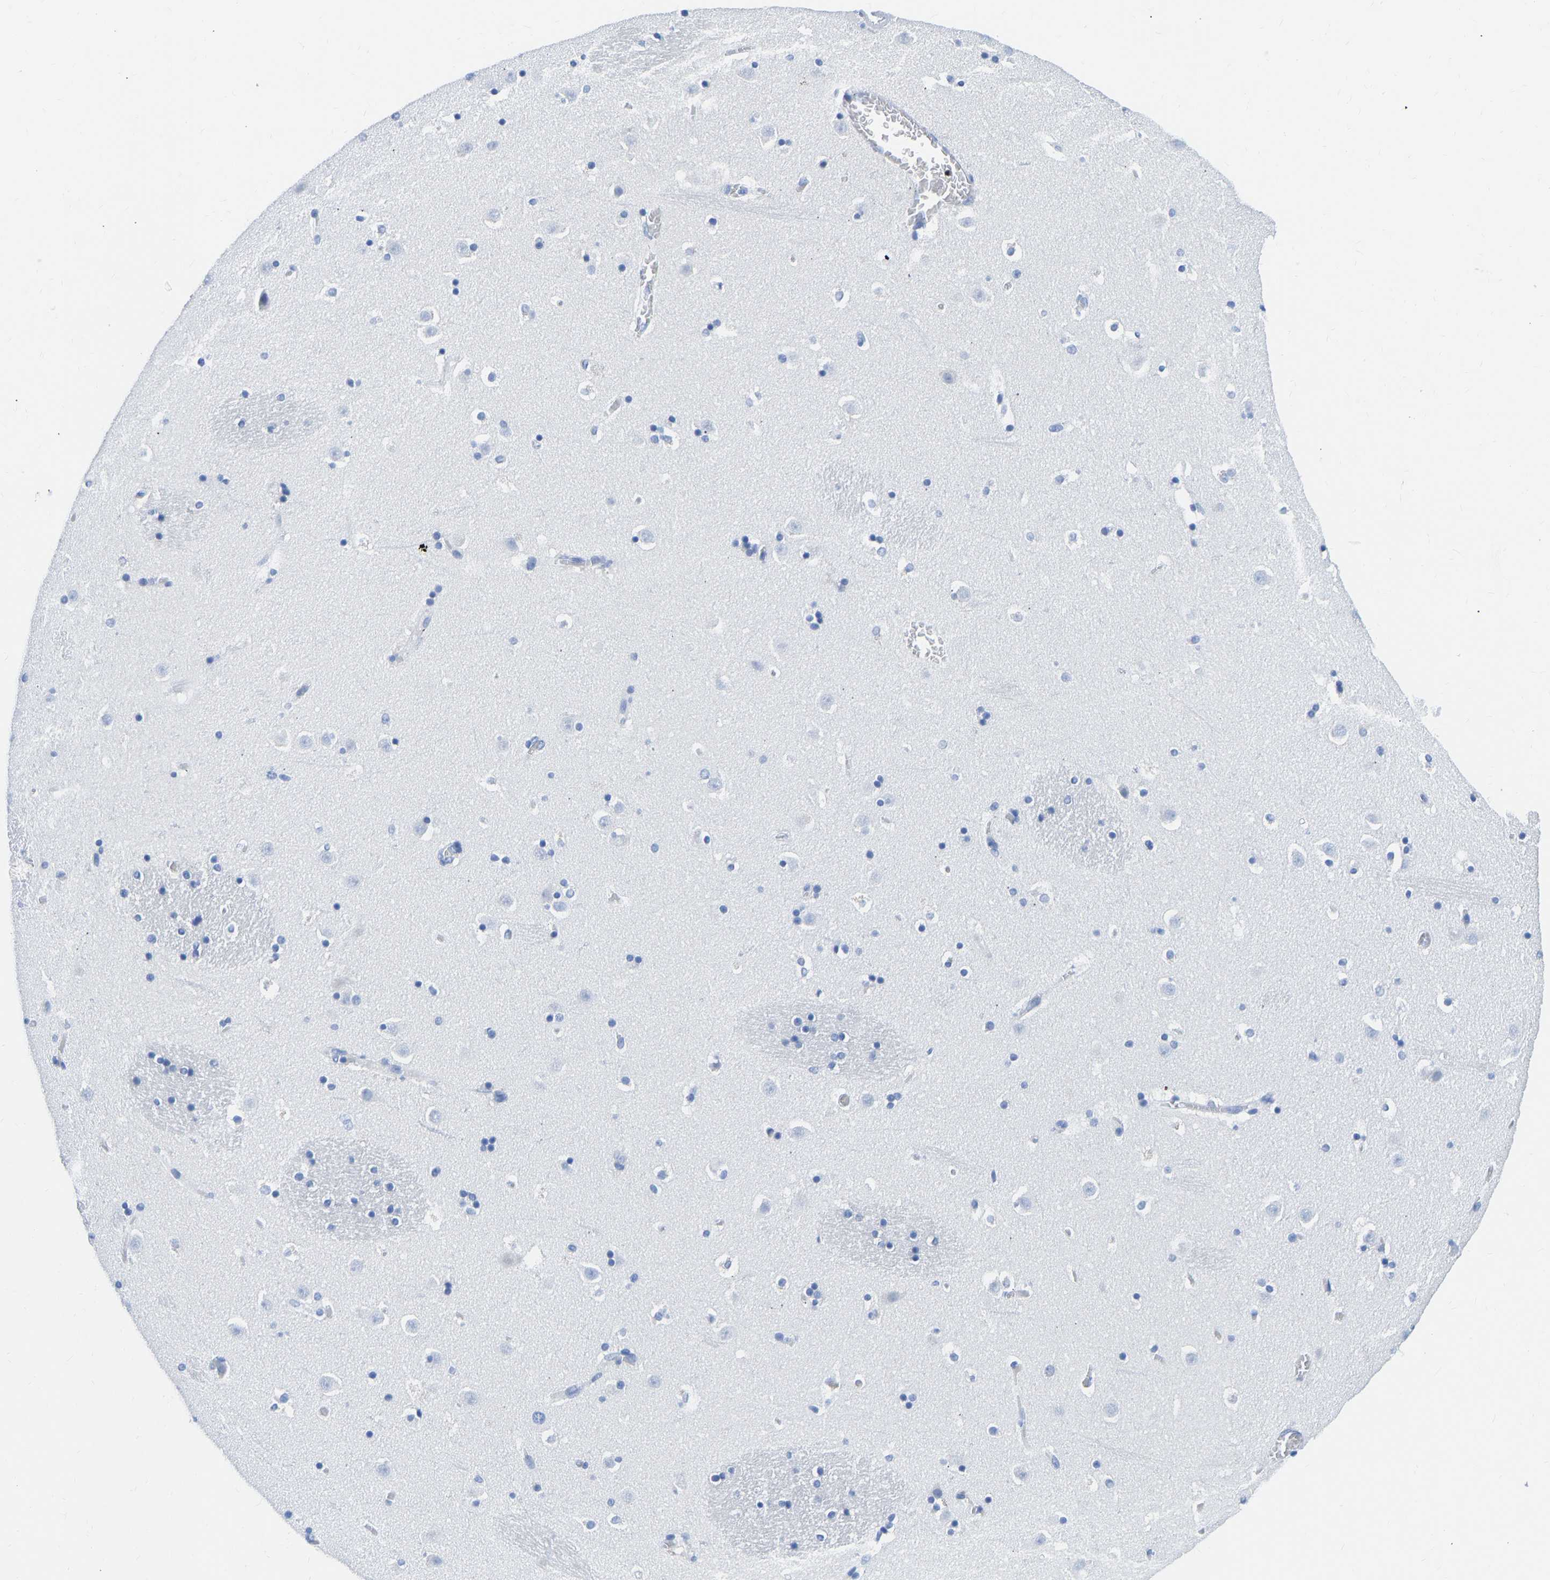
{"staining": {"intensity": "negative", "quantity": "none", "location": "none"}, "tissue": "caudate", "cell_type": "Glial cells", "image_type": "normal", "snomed": [{"axis": "morphology", "description": "Normal tissue, NOS"}, {"axis": "topography", "description": "Lateral ventricle wall"}], "caption": "High power microscopy micrograph of an immunohistochemistry (IHC) photomicrograph of unremarkable caudate, revealing no significant staining in glial cells. (Brightfield microscopy of DAB IHC at high magnification).", "gene": "TCF7", "patient": {"sex": "male", "age": 45}}